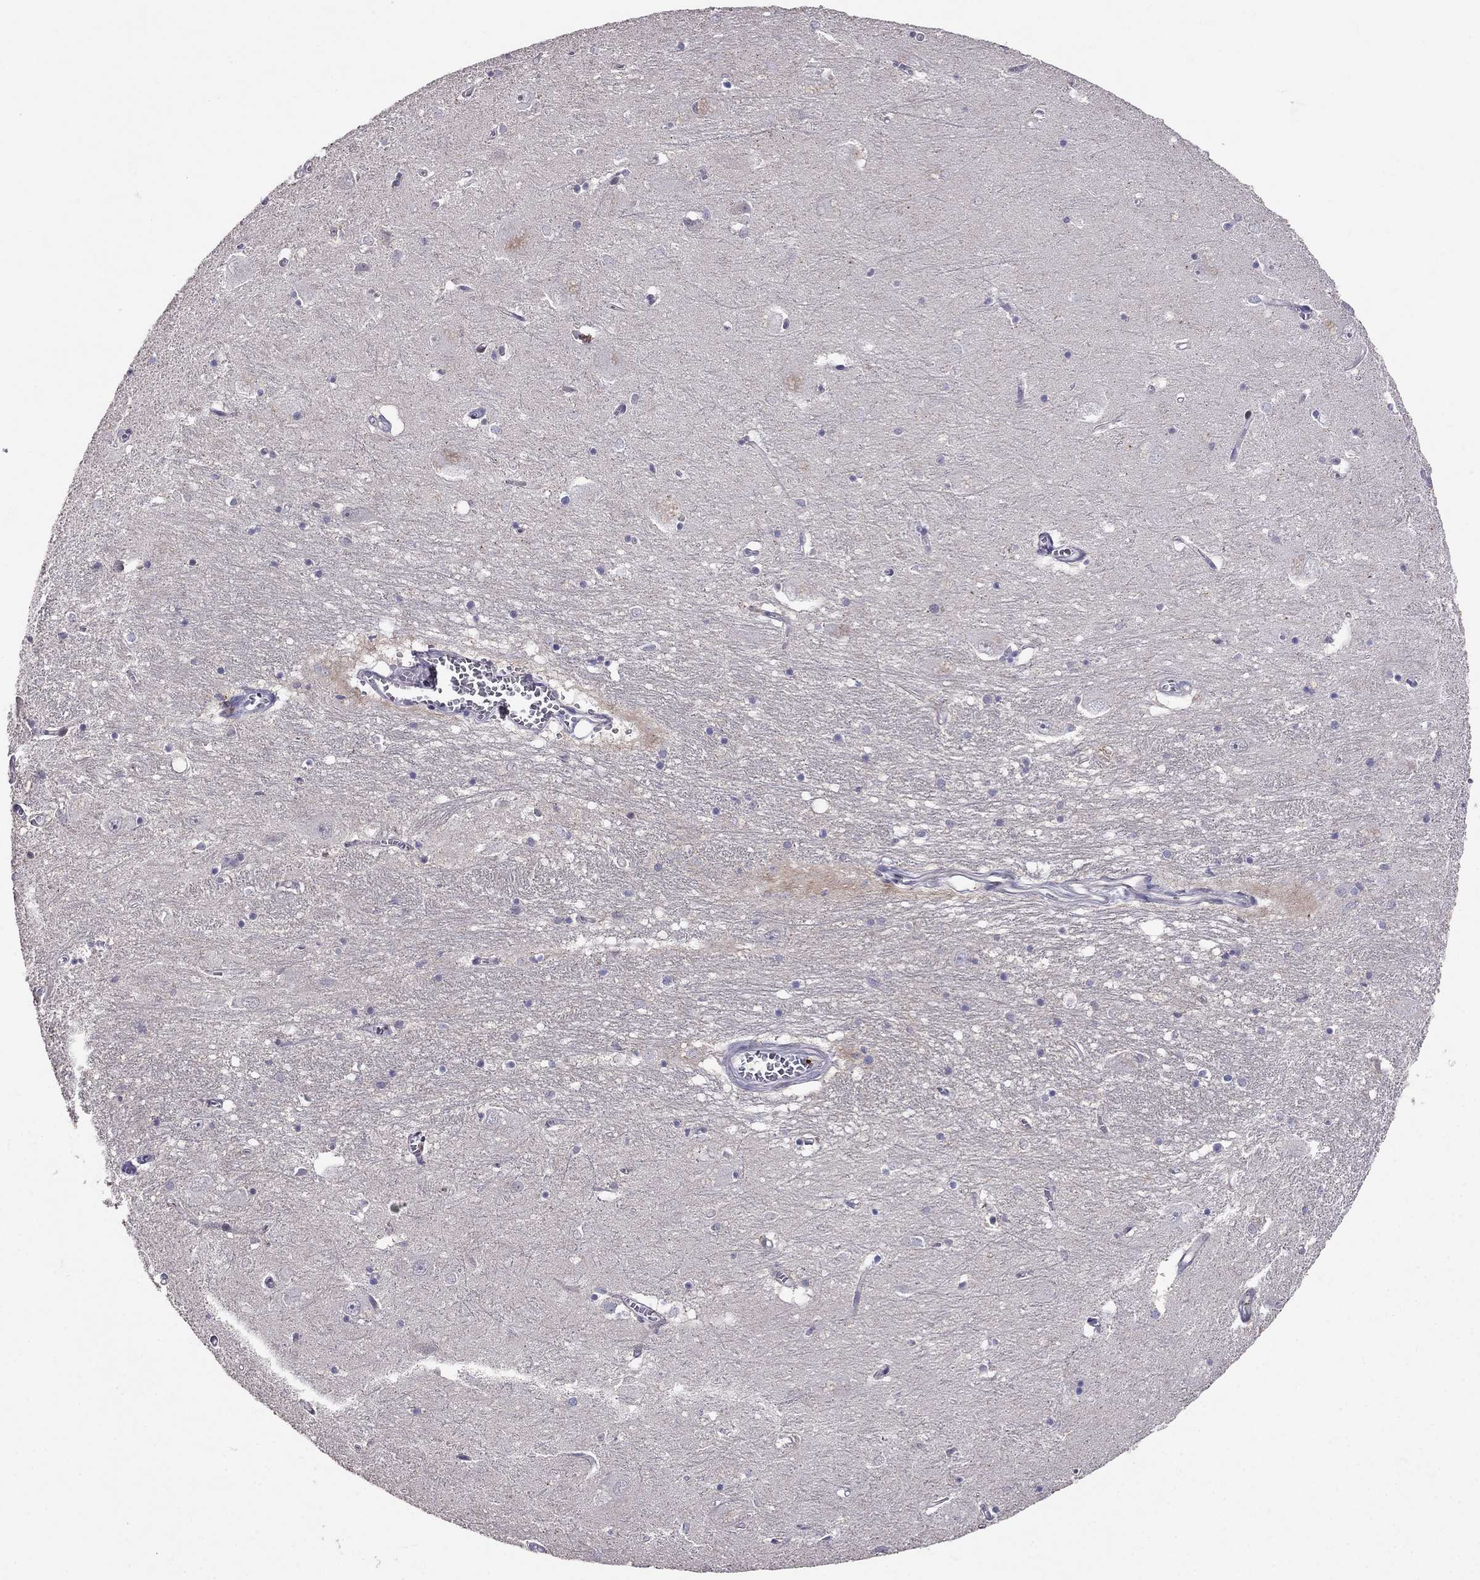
{"staining": {"intensity": "negative", "quantity": "none", "location": "none"}, "tissue": "caudate", "cell_type": "Glial cells", "image_type": "normal", "snomed": [{"axis": "morphology", "description": "Normal tissue, NOS"}, {"axis": "topography", "description": "Lateral ventricle wall"}], "caption": "Immunohistochemical staining of unremarkable caudate displays no significant staining in glial cells. (Stains: DAB immunohistochemistry with hematoxylin counter stain, Microscopy: brightfield microscopy at high magnification).", "gene": "MAGEB4", "patient": {"sex": "male", "age": 54}}